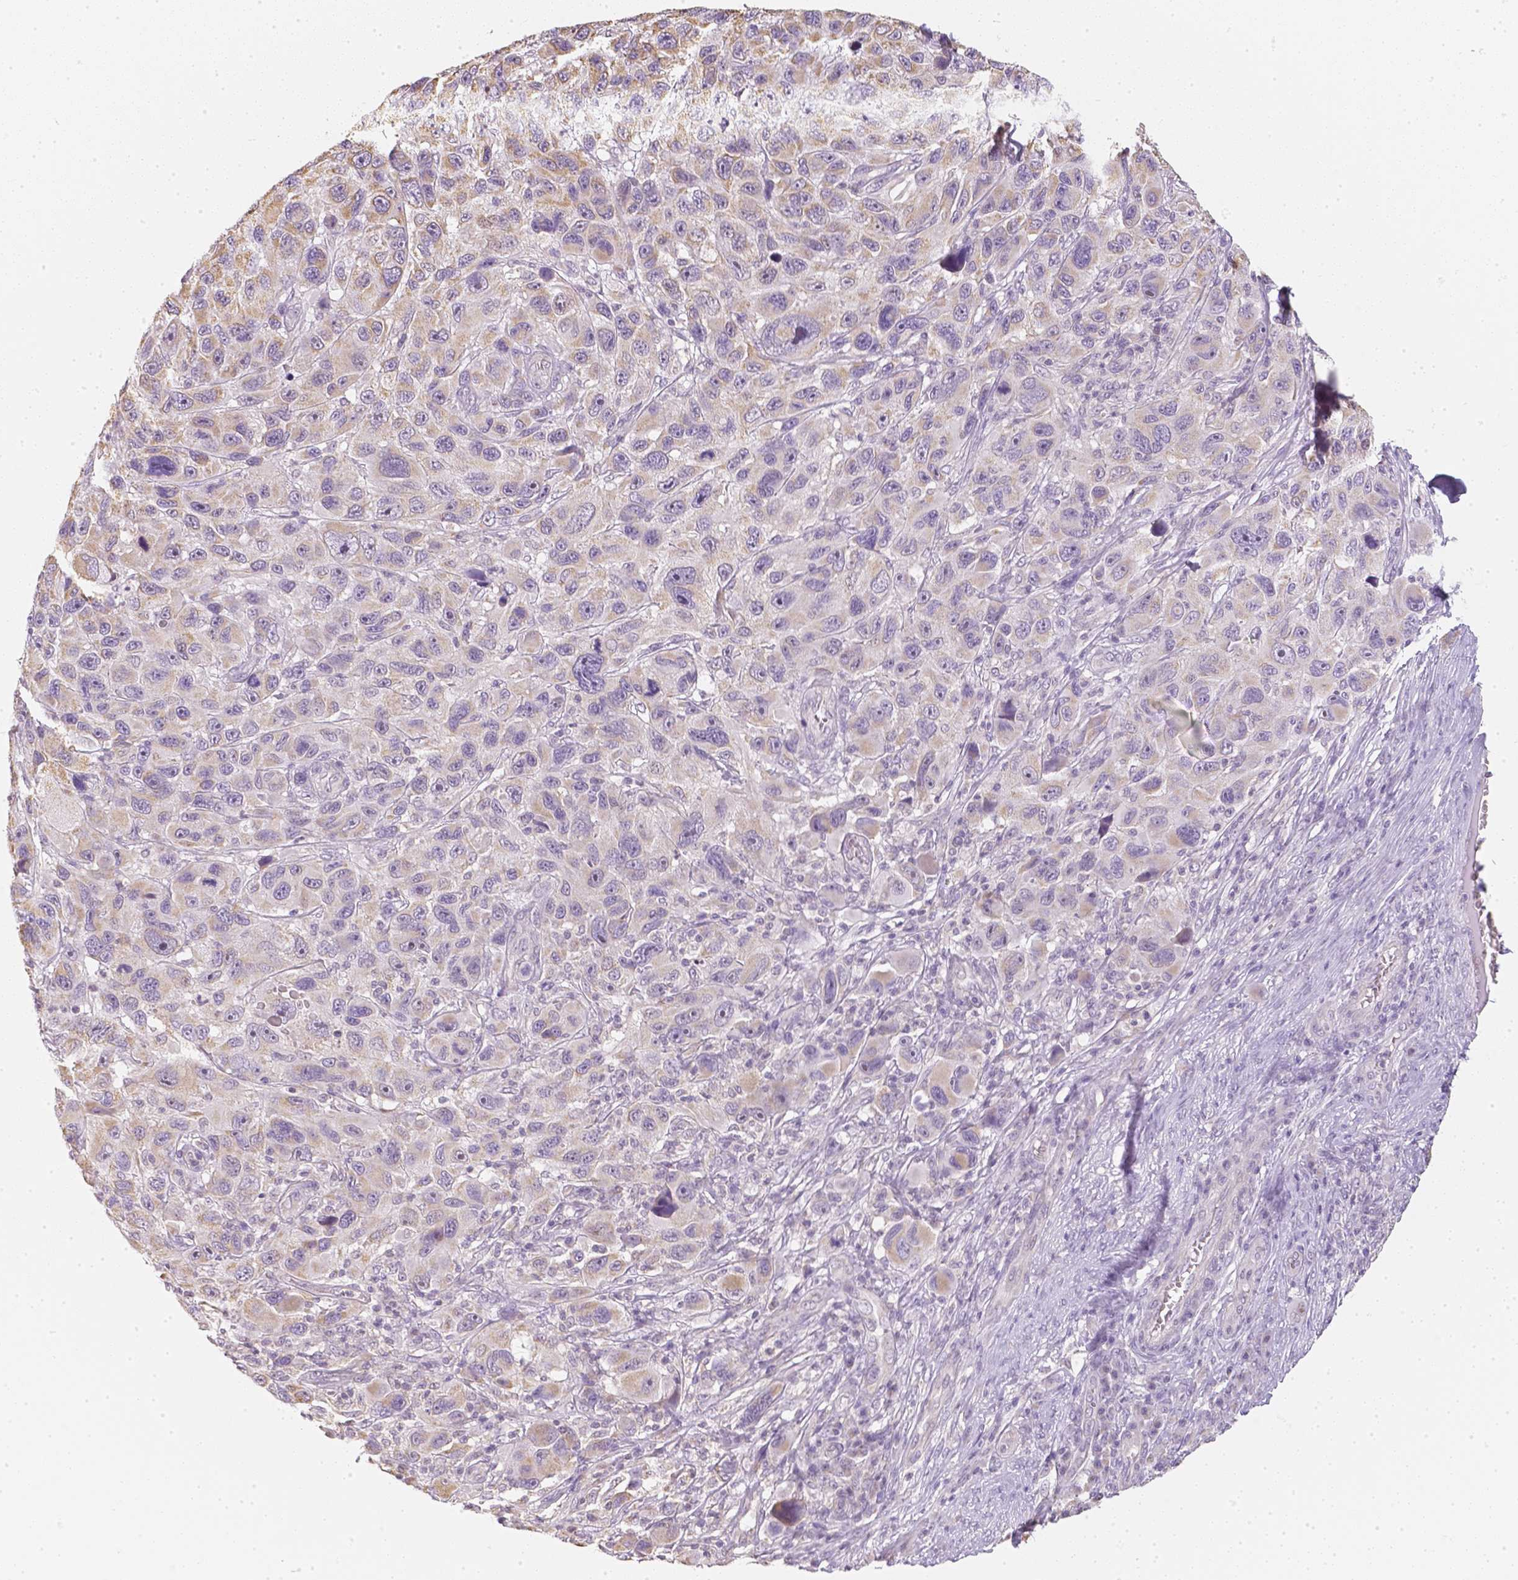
{"staining": {"intensity": "moderate", "quantity": ">75%", "location": "cytoplasmic/membranous"}, "tissue": "melanoma", "cell_type": "Tumor cells", "image_type": "cancer", "snomed": [{"axis": "morphology", "description": "Malignant melanoma, NOS"}, {"axis": "topography", "description": "Skin"}], "caption": "Immunohistochemical staining of melanoma reveals medium levels of moderate cytoplasmic/membranous protein positivity in approximately >75% of tumor cells.", "gene": "NVL", "patient": {"sex": "male", "age": 53}}